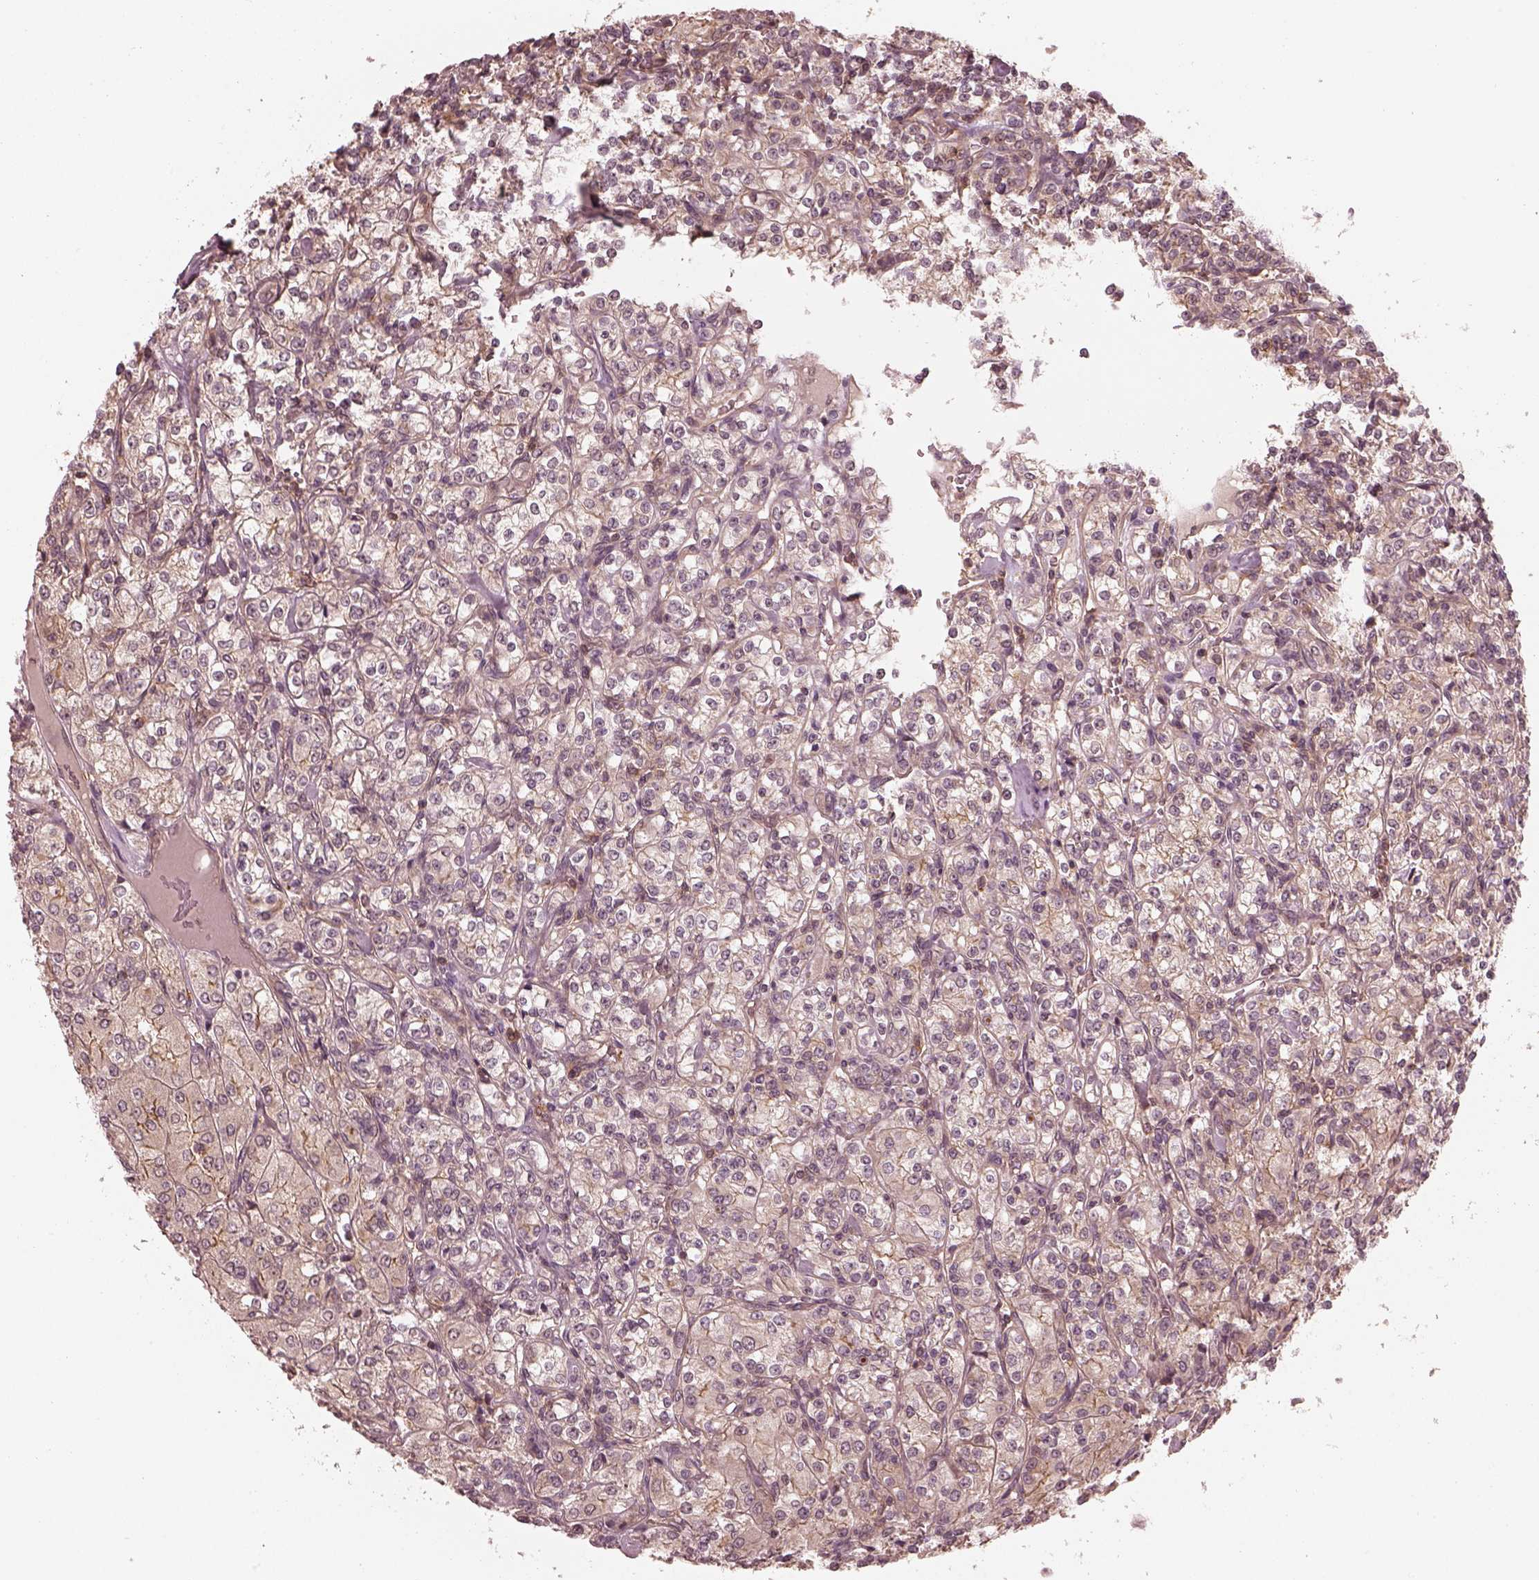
{"staining": {"intensity": "moderate", "quantity": "<25%", "location": "cytoplasmic/membranous"}, "tissue": "renal cancer", "cell_type": "Tumor cells", "image_type": "cancer", "snomed": [{"axis": "morphology", "description": "Adenocarcinoma, NOS"}, {"axis": "topography", "description": "Kidney"}], "caption": "Renal adenocarcinoma tissue reveals moderate cytoplasmic/membranous staining in approximately <25% of tumor cells", "gene": "FAM107B", "patient": {"sex": "male", "age": 77}}